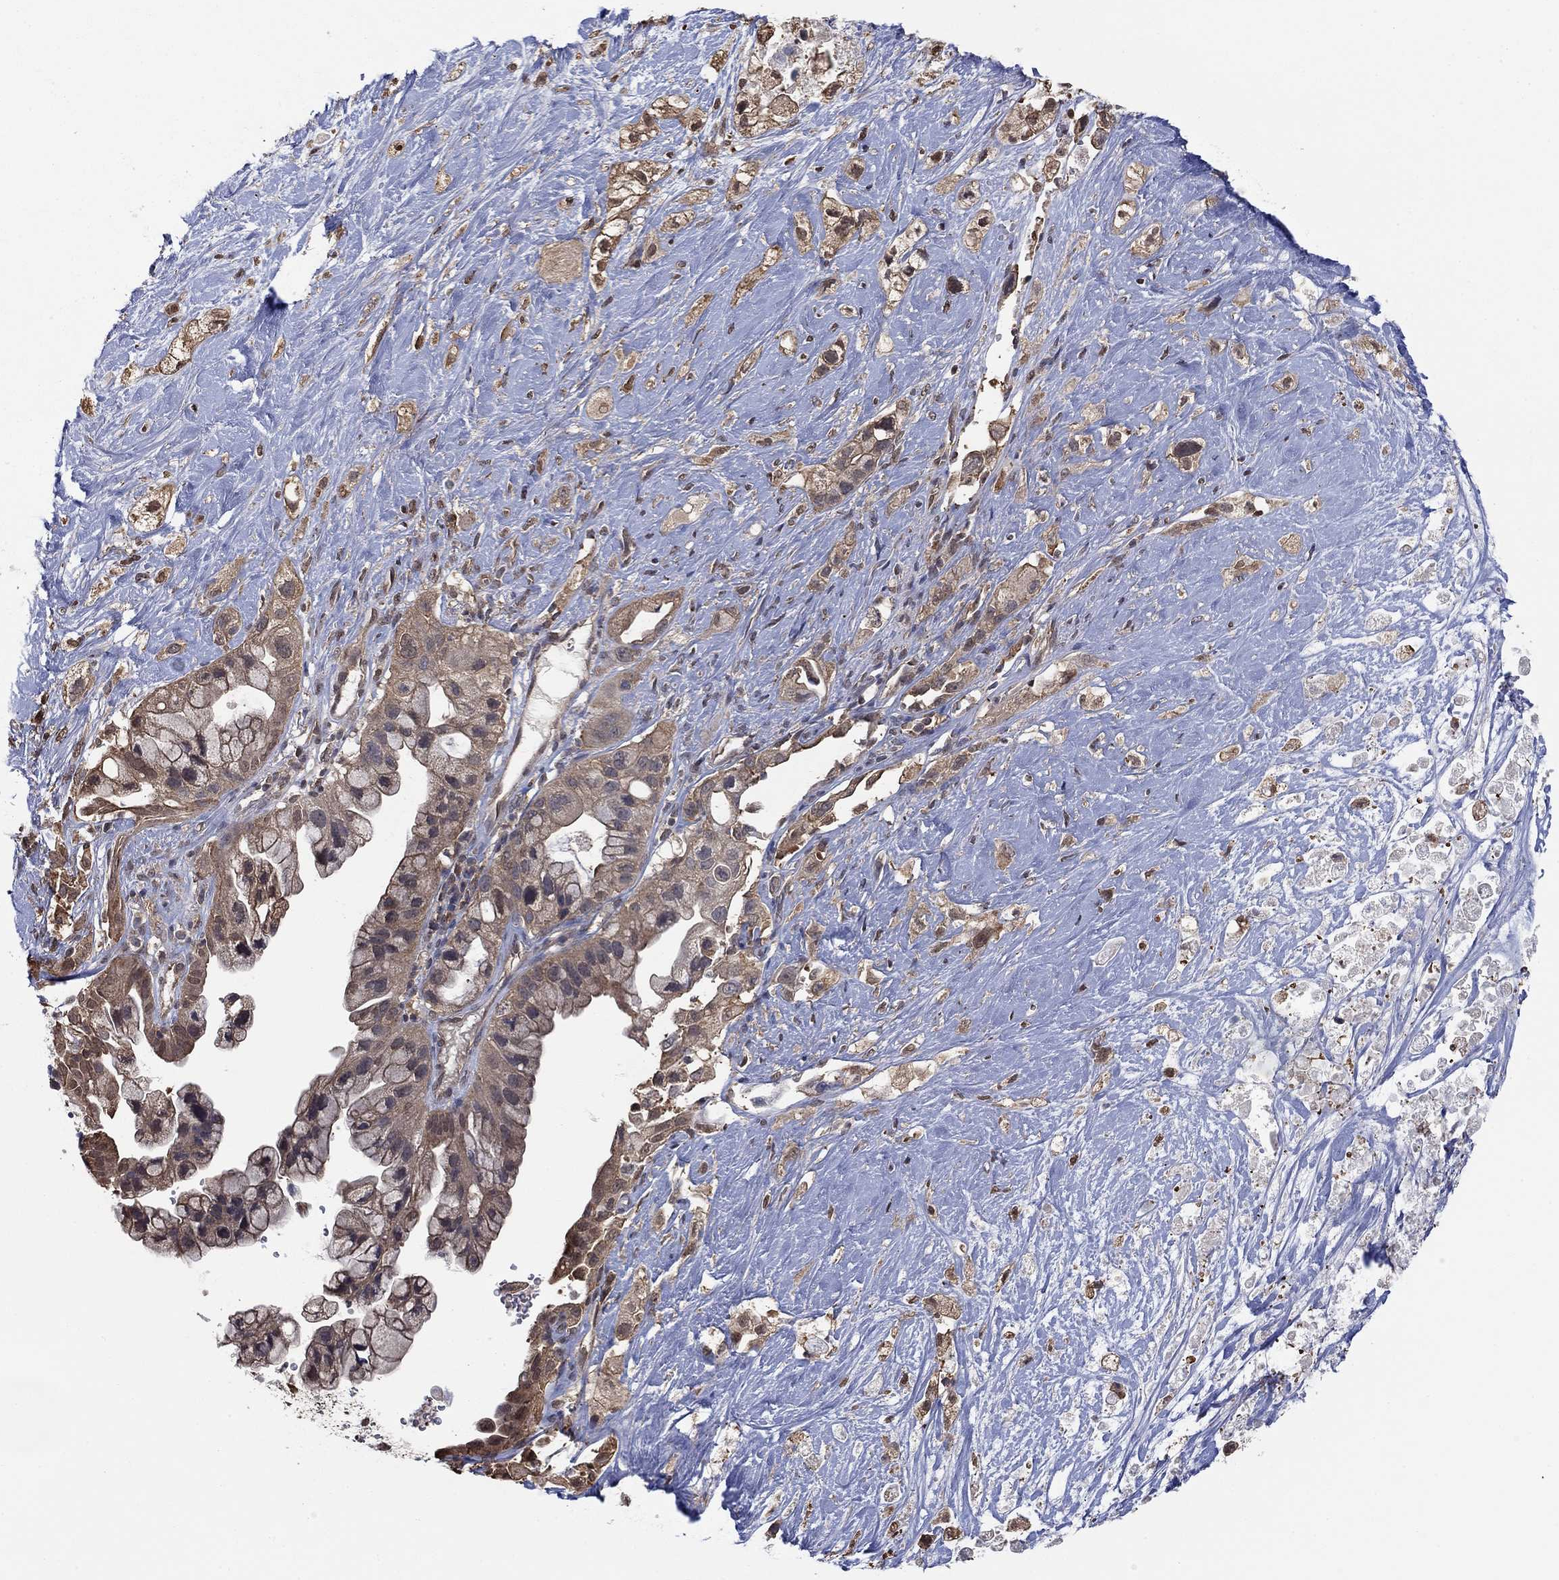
{"staining": {"intensity": "weak", "quantity": ">75%", "location": "cytoplasmic/membranous"}, "tissue": "pancreatic cancer", "cell_type": "Tumor cells", "image_type": "cancer", "snomed": [{"axis": "morphology", "description": "Adenocarcinoma, NOS"}, {"axis": "topography", "description": "Pancreas"}], "caption": "Adenocarcinoma (pancreatic) tissue shows weak cytoplasmic/membranous staining in about >75% of tumor cells, visualized by immunohistochemistry.", "gene": "RNF114", "patient": {"sex": "male", "age": 44}}